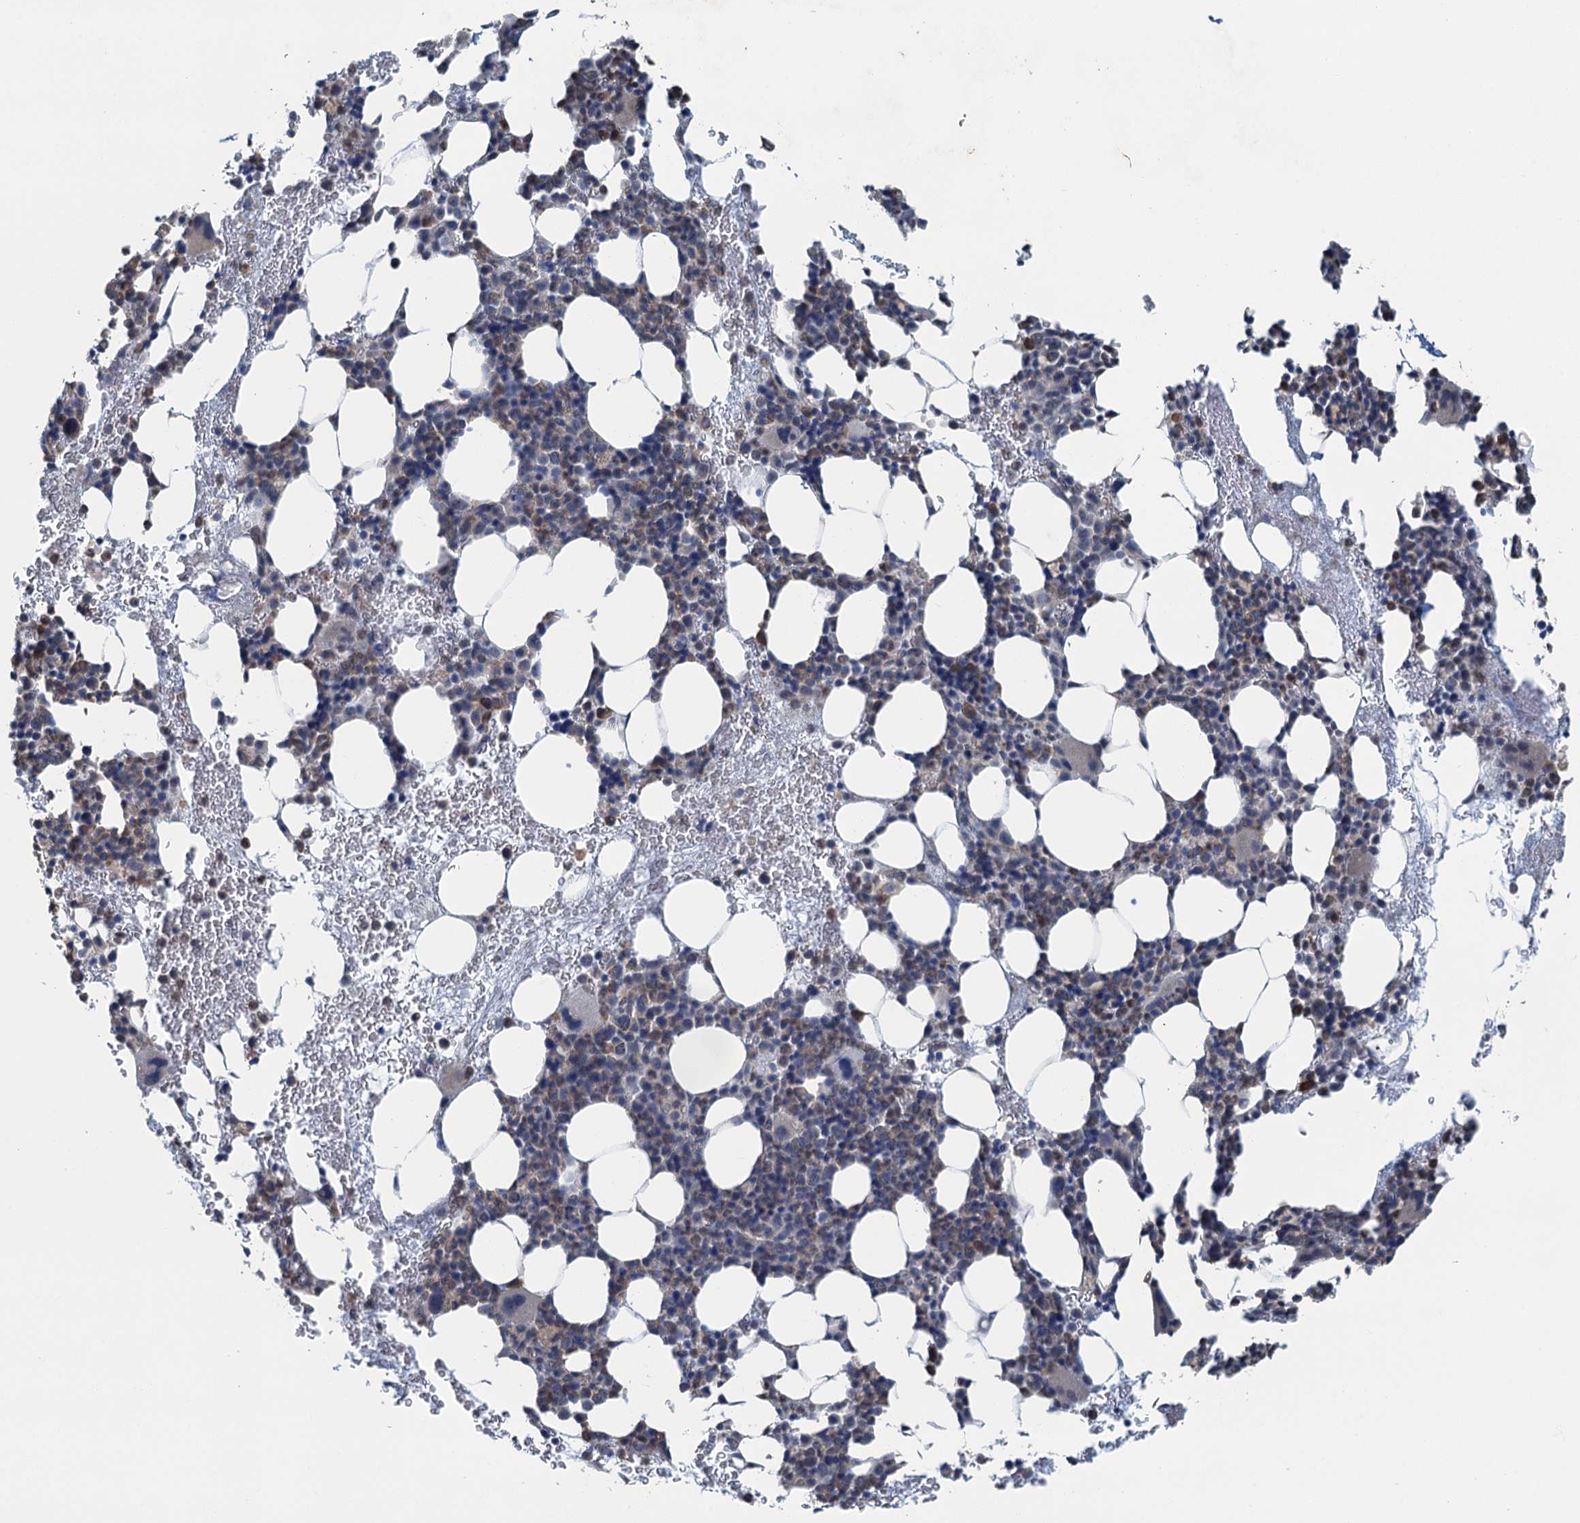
{"staining": {"intensity": "weak", "quantity": "25%-75%", "location": "cytoplasmic/membranous"}, "tissue": "bone marrow", "cell_type": "Hematopoietic cells", "image_type": "normal", "snomed": [{"axis": "morphology", "description": "Normal tissue, NOS"}, {"axis": "topography", "description": "Bone marrow"}], "caption": "Protein expression analysis of benign human bone marrow reveals weak cytoplasmic/membranous staining in approximately 25%-75% of hematopoietic cells. Using DAB (3,3'-diaminobenzidine) (brown) and hematoxylin (blue) stains, captured at high magnification using brightfield microscopy.", "gene": "TEX35", "patient": {"sex": "female", "age": 37}}